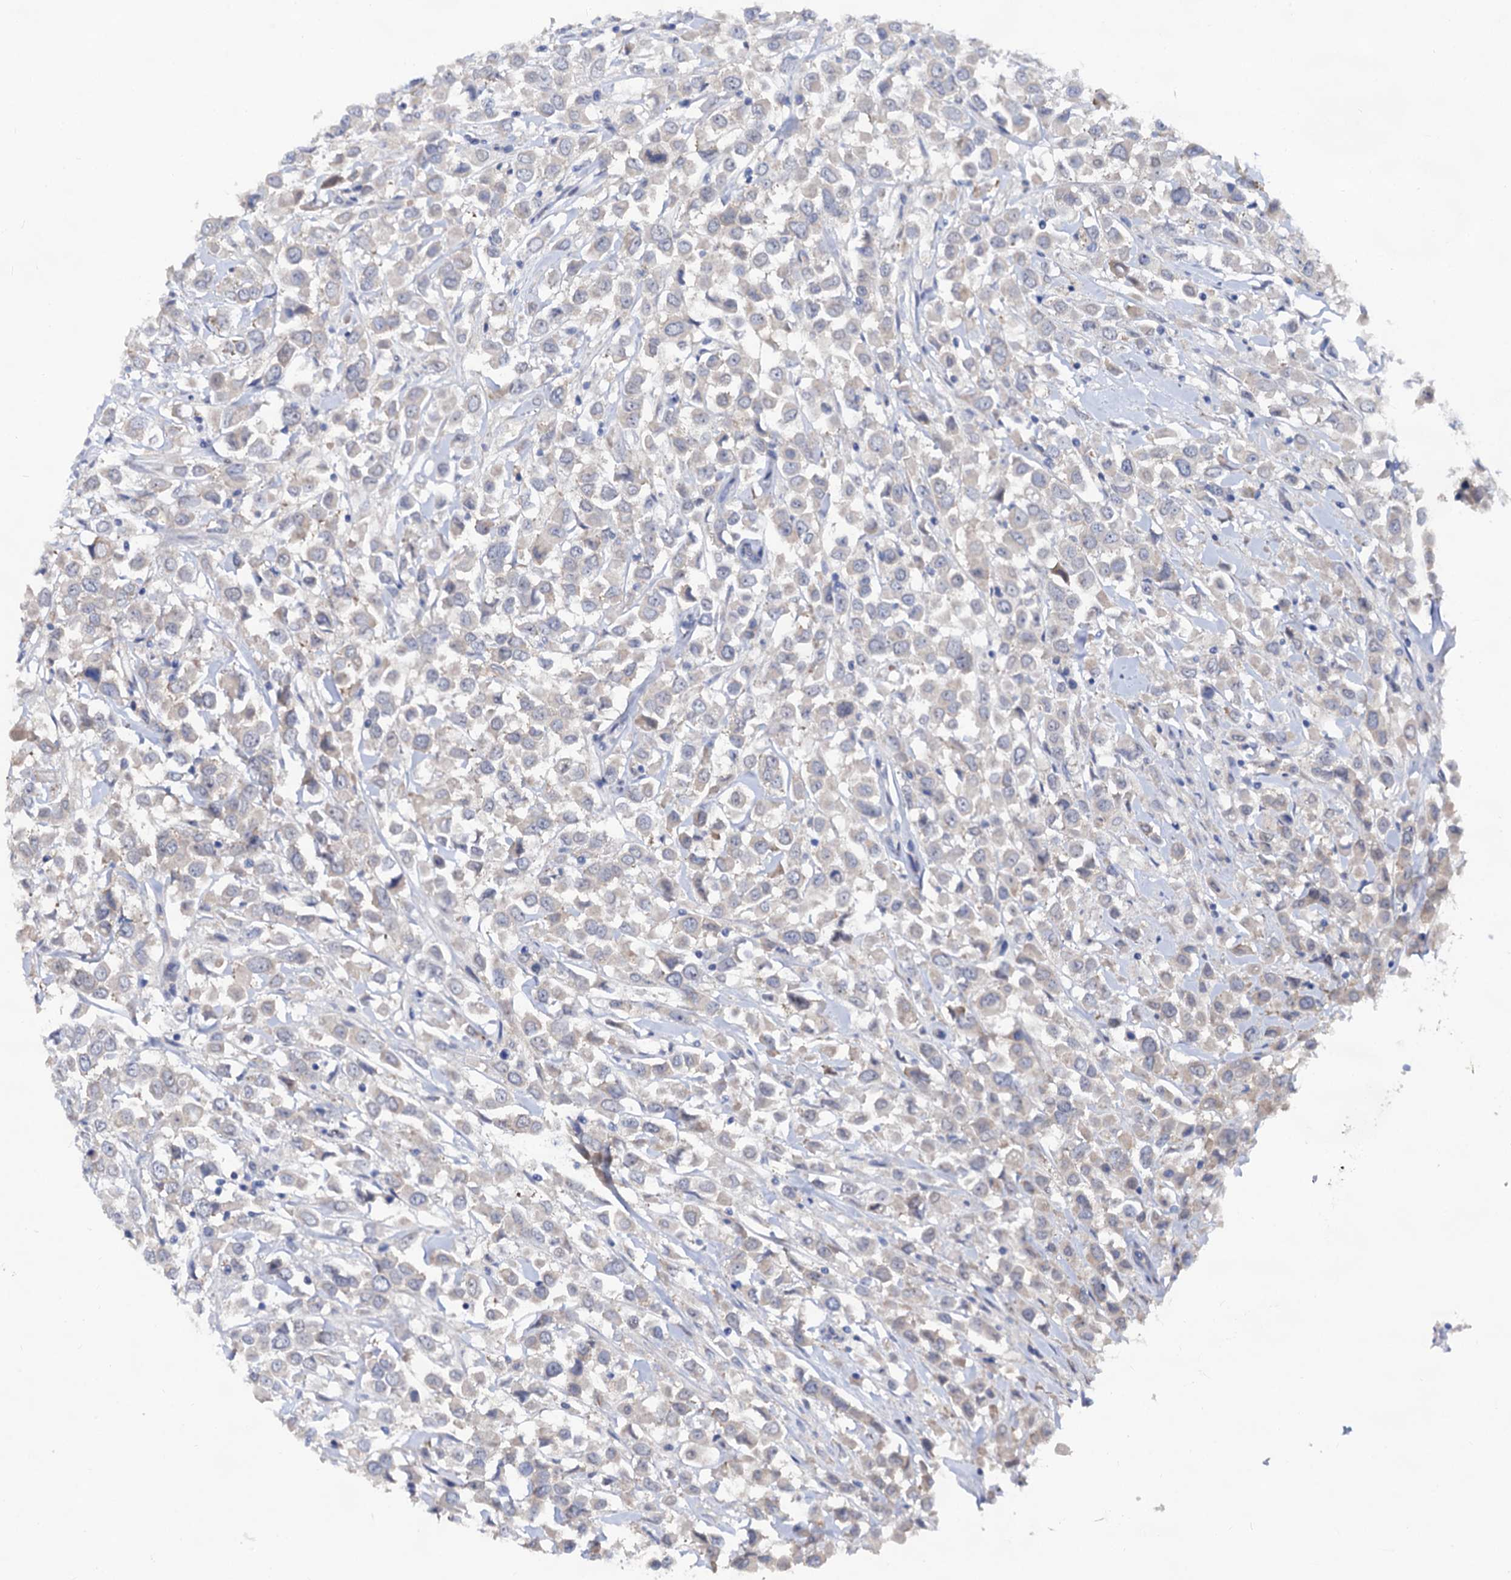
{"staining": {"intensity": "negative", "quantity": "none", "location": "none"}, "tissue": "breast cancer", "cell_type": "Tumor cells", "image_type": "cancer", "snomed": [{"axis": "morphology", "description": "Duct carcinoma"}, {"axis": "topography", "description": "Breast"}], "caption": "The micrograph shows no staining of tumor cells in breast intraductal carcinoma.", "gene": "CAPRIN2", "patient": {"sex": "female", "age": 61}}